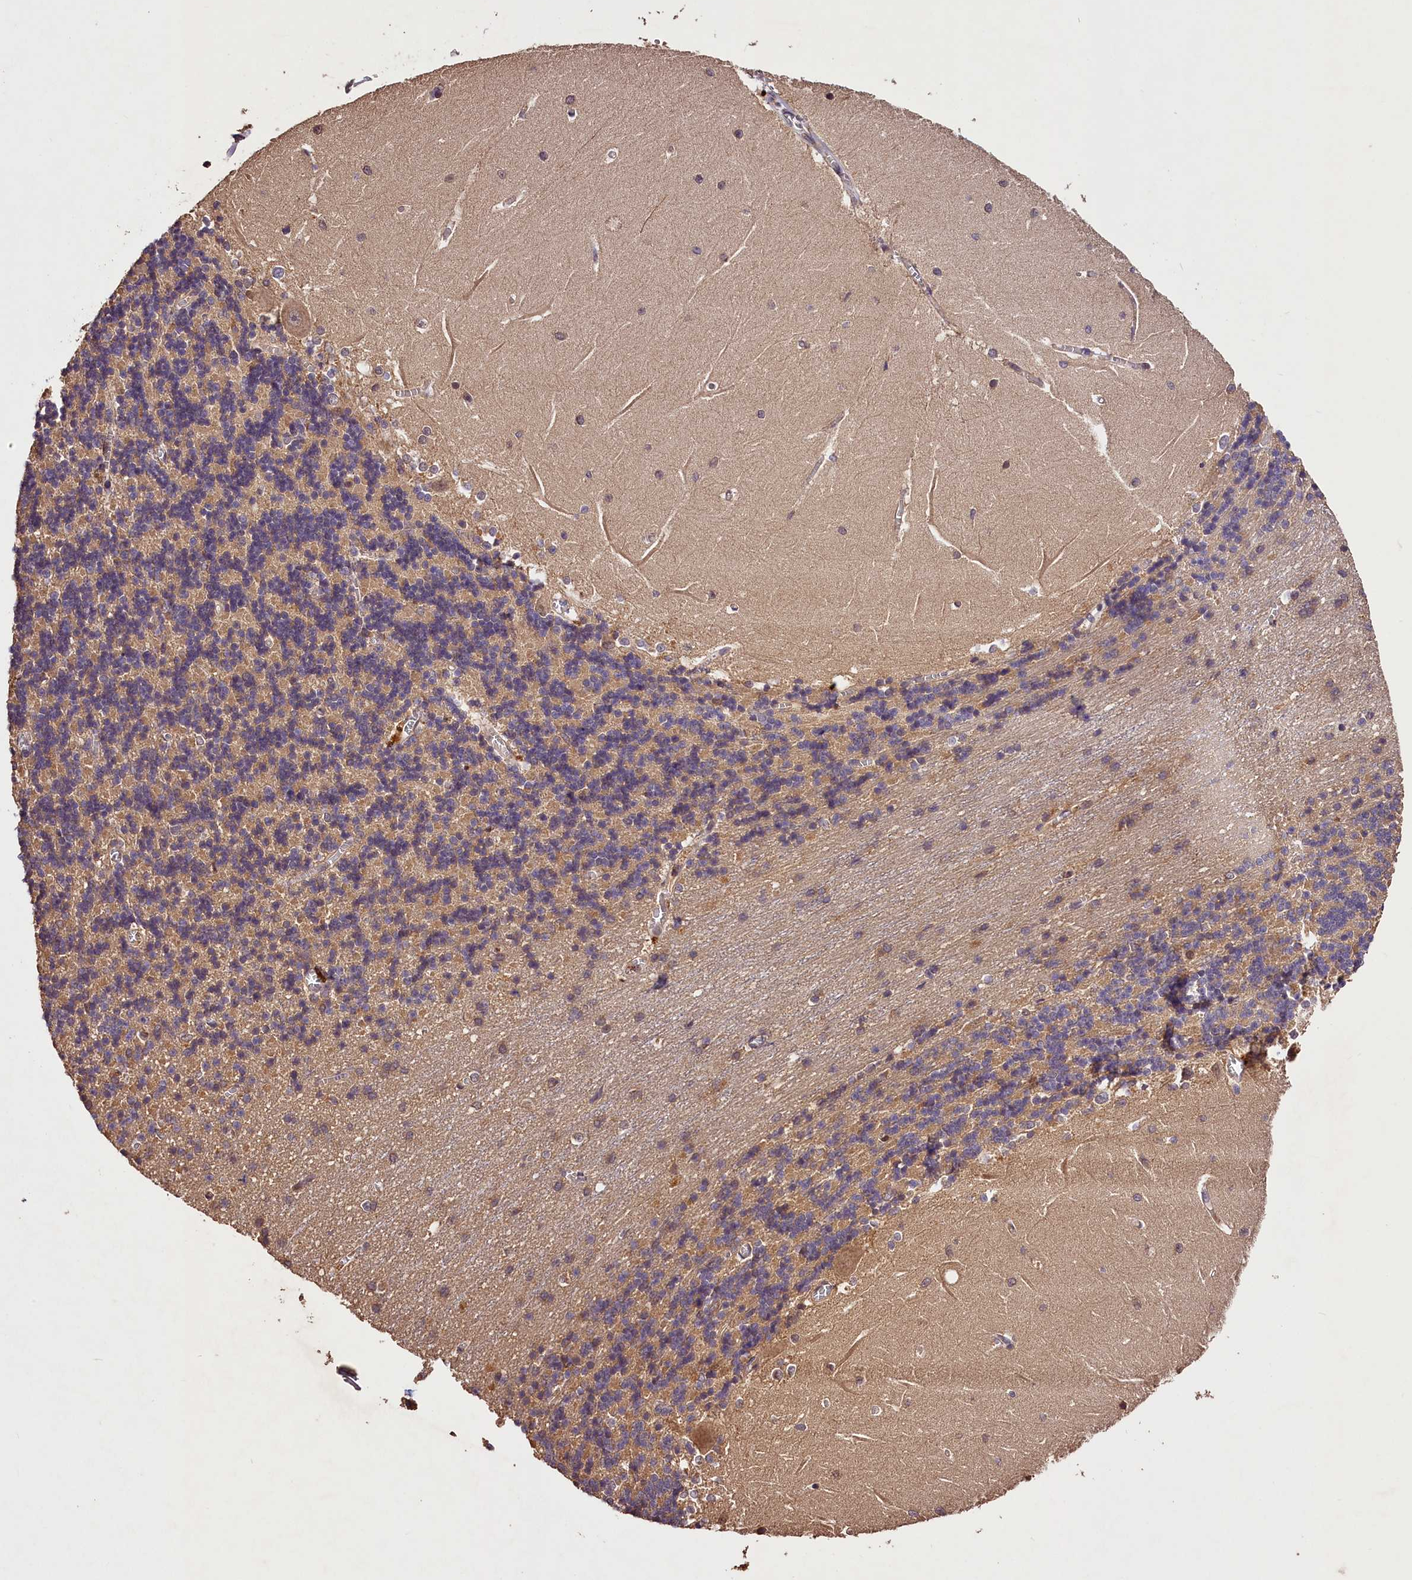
{"staining": {"intensity": "weak", "quantity": "25%-75%", "location": "cytoplasmic/membranous"}, "tissue": "cerebellum", "cell_type": "Cells in granular layer", "image_type": "normal", "snomed": [{"axis": "morphology", "description": "Normal tissue, NOS"}, {"axis": "topography", "description": "Cerebellum"}], "caption": "Brown immunohistochemical staining in benign human cerebellum displays weak cytoplasmic/membranous staining in approximately 25%-75% of cells in granular layer.", "gene": "KPTN", "patient": {"sex": "male", "age": 37}}